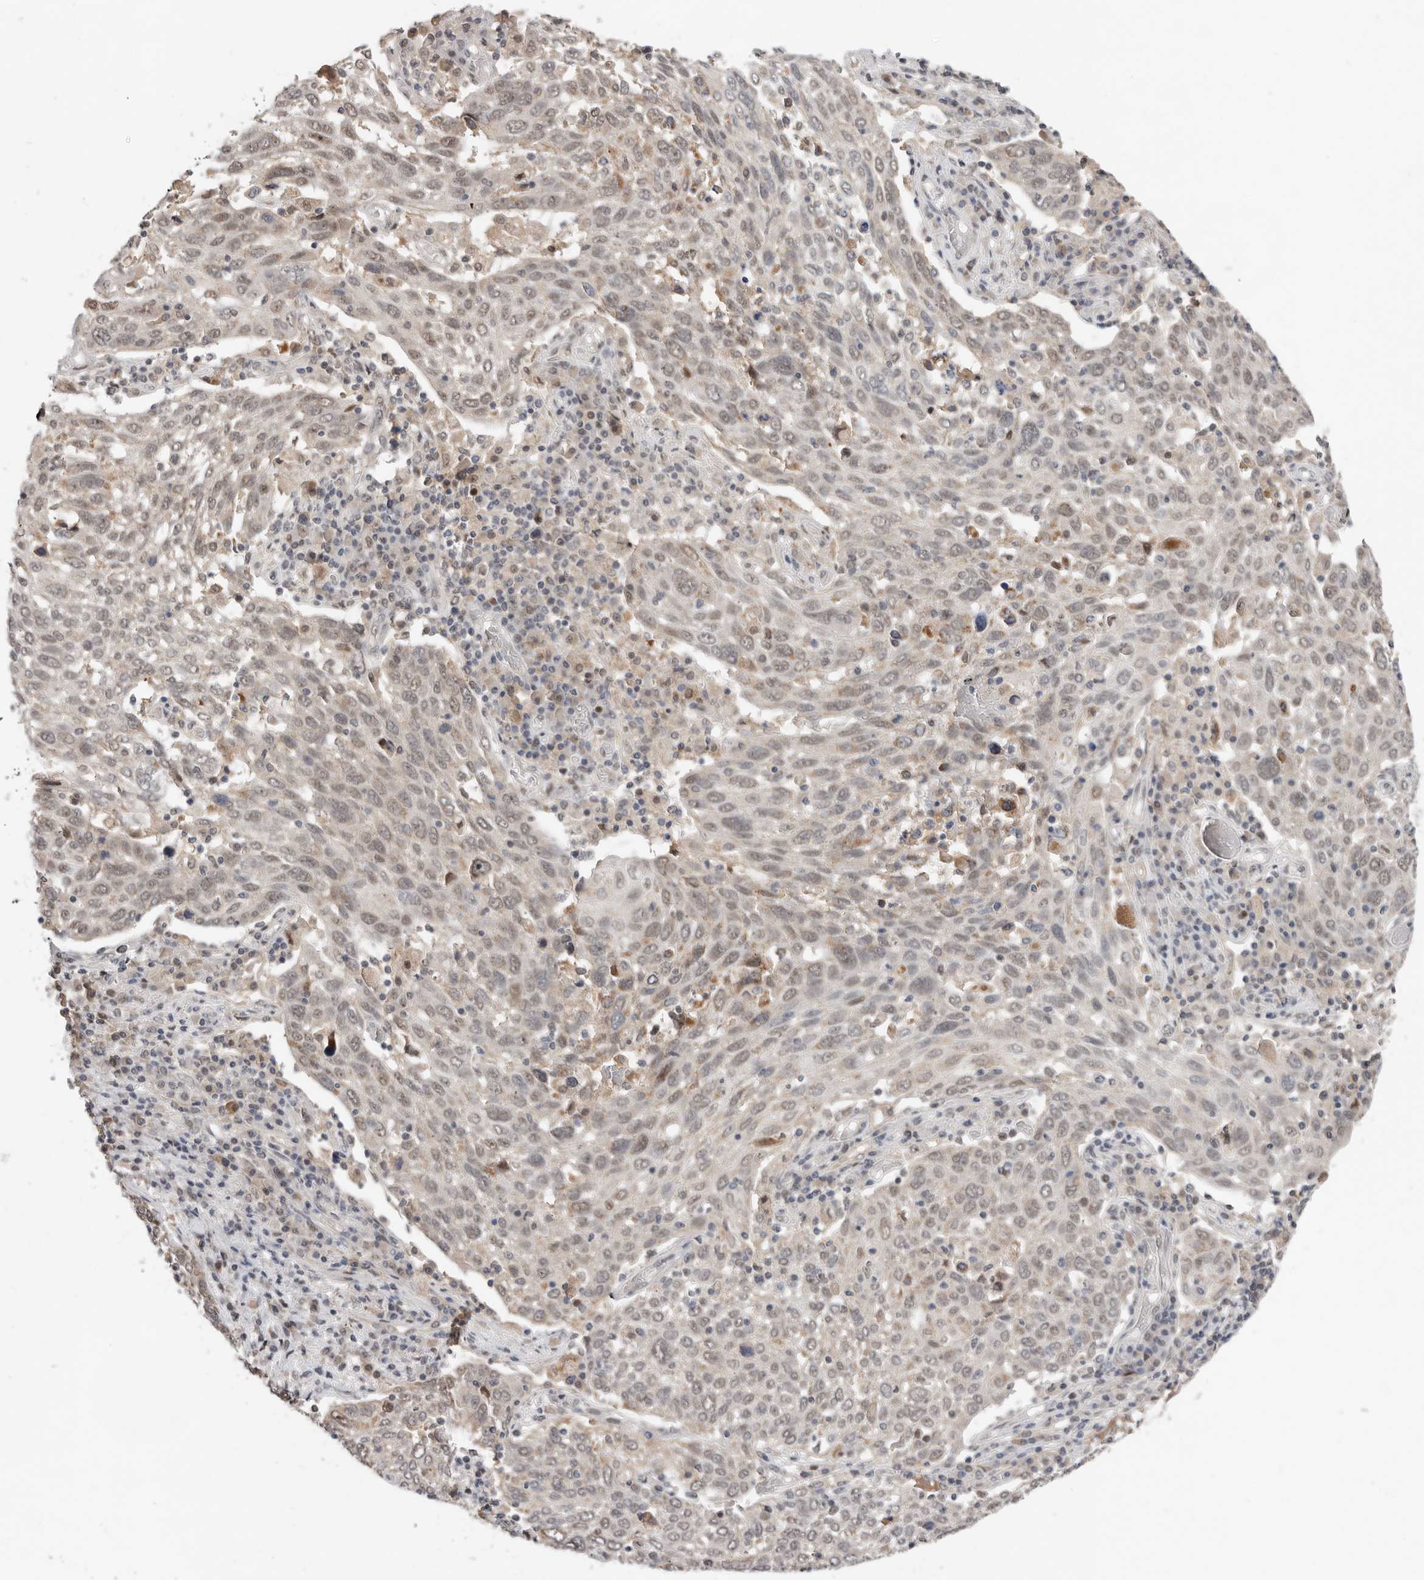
{"staining": {"intensity": "weak", "quantity": ">75%", "location": "nuclear"}, "tissue": "lung cancer", "cell_type": "Tumor cells", "image_type": "cancer", "snomed": [{"axis": "morphology", "description": "Squamous cell carcinoma, NOS"}, {"axis": "topography", "description": "Lung"}], "caption": "Weak nuclear expression for a protein is identified in about >75% of tumor cells of lung cancer (squamous cell carcinoma) using IHC.", "gene": "BRCA2", "patient": {"sex": "male", "age": 65}}